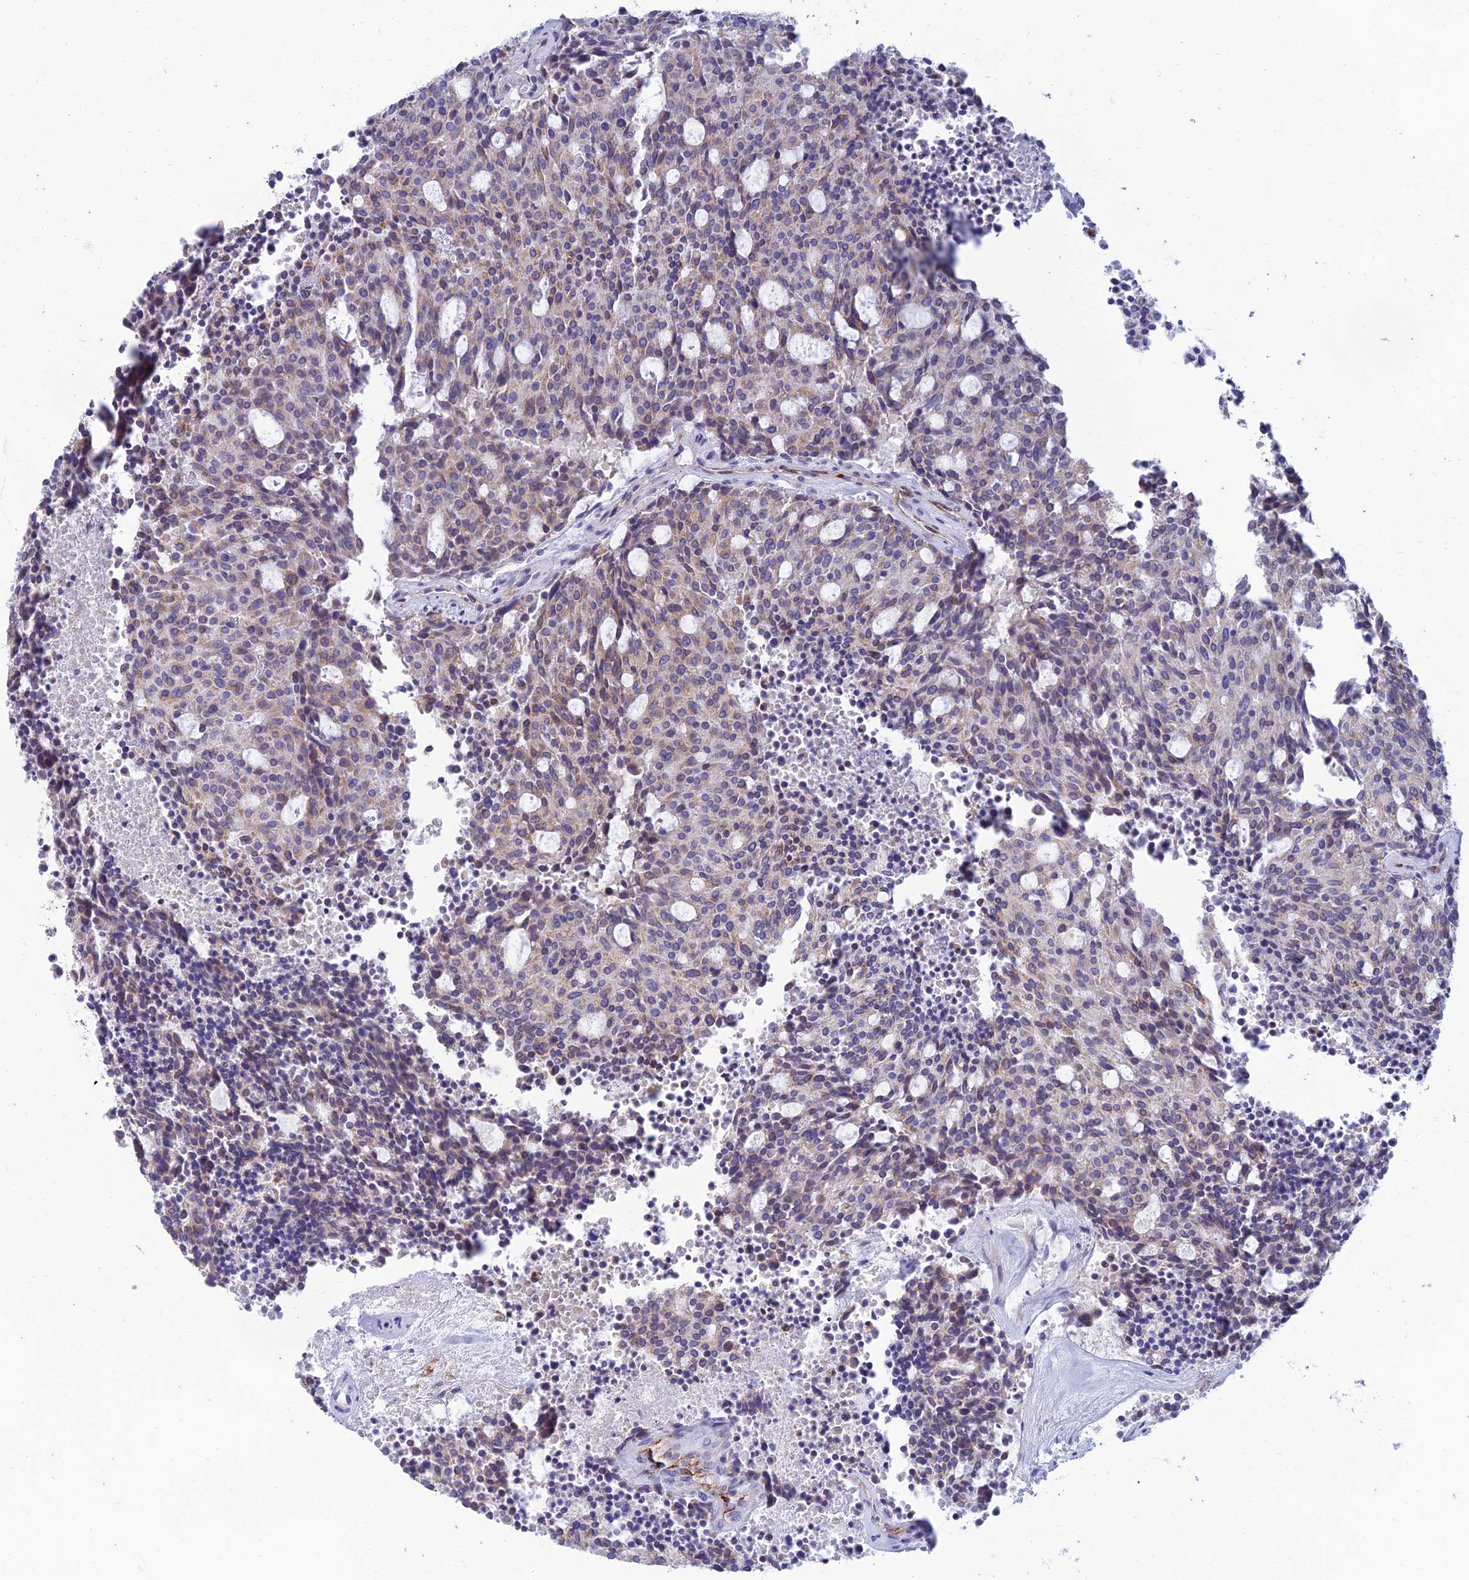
{"staining": {"intensity": "weak", "quantity": "25%-75%", "location": "cytoplasmic/membranous"}, "tissue": "carcinoid", "cell_type": "Tumor cells", "image_type": "cancer", "snomed": [{"axis": "morphology", "description": "Carcinoid, malignant, NOS"}, {"axis": "topography", "description": "Pancreas"}], "caption": "The image demonstrates immunohistochemical staining of carcinoid. There is weak cytoplasmic/membranous staining is present in approximately 25%-75% of tumor cells.", "gene": "PTCD2", "patient": {"sex": "female", "age": 54}}